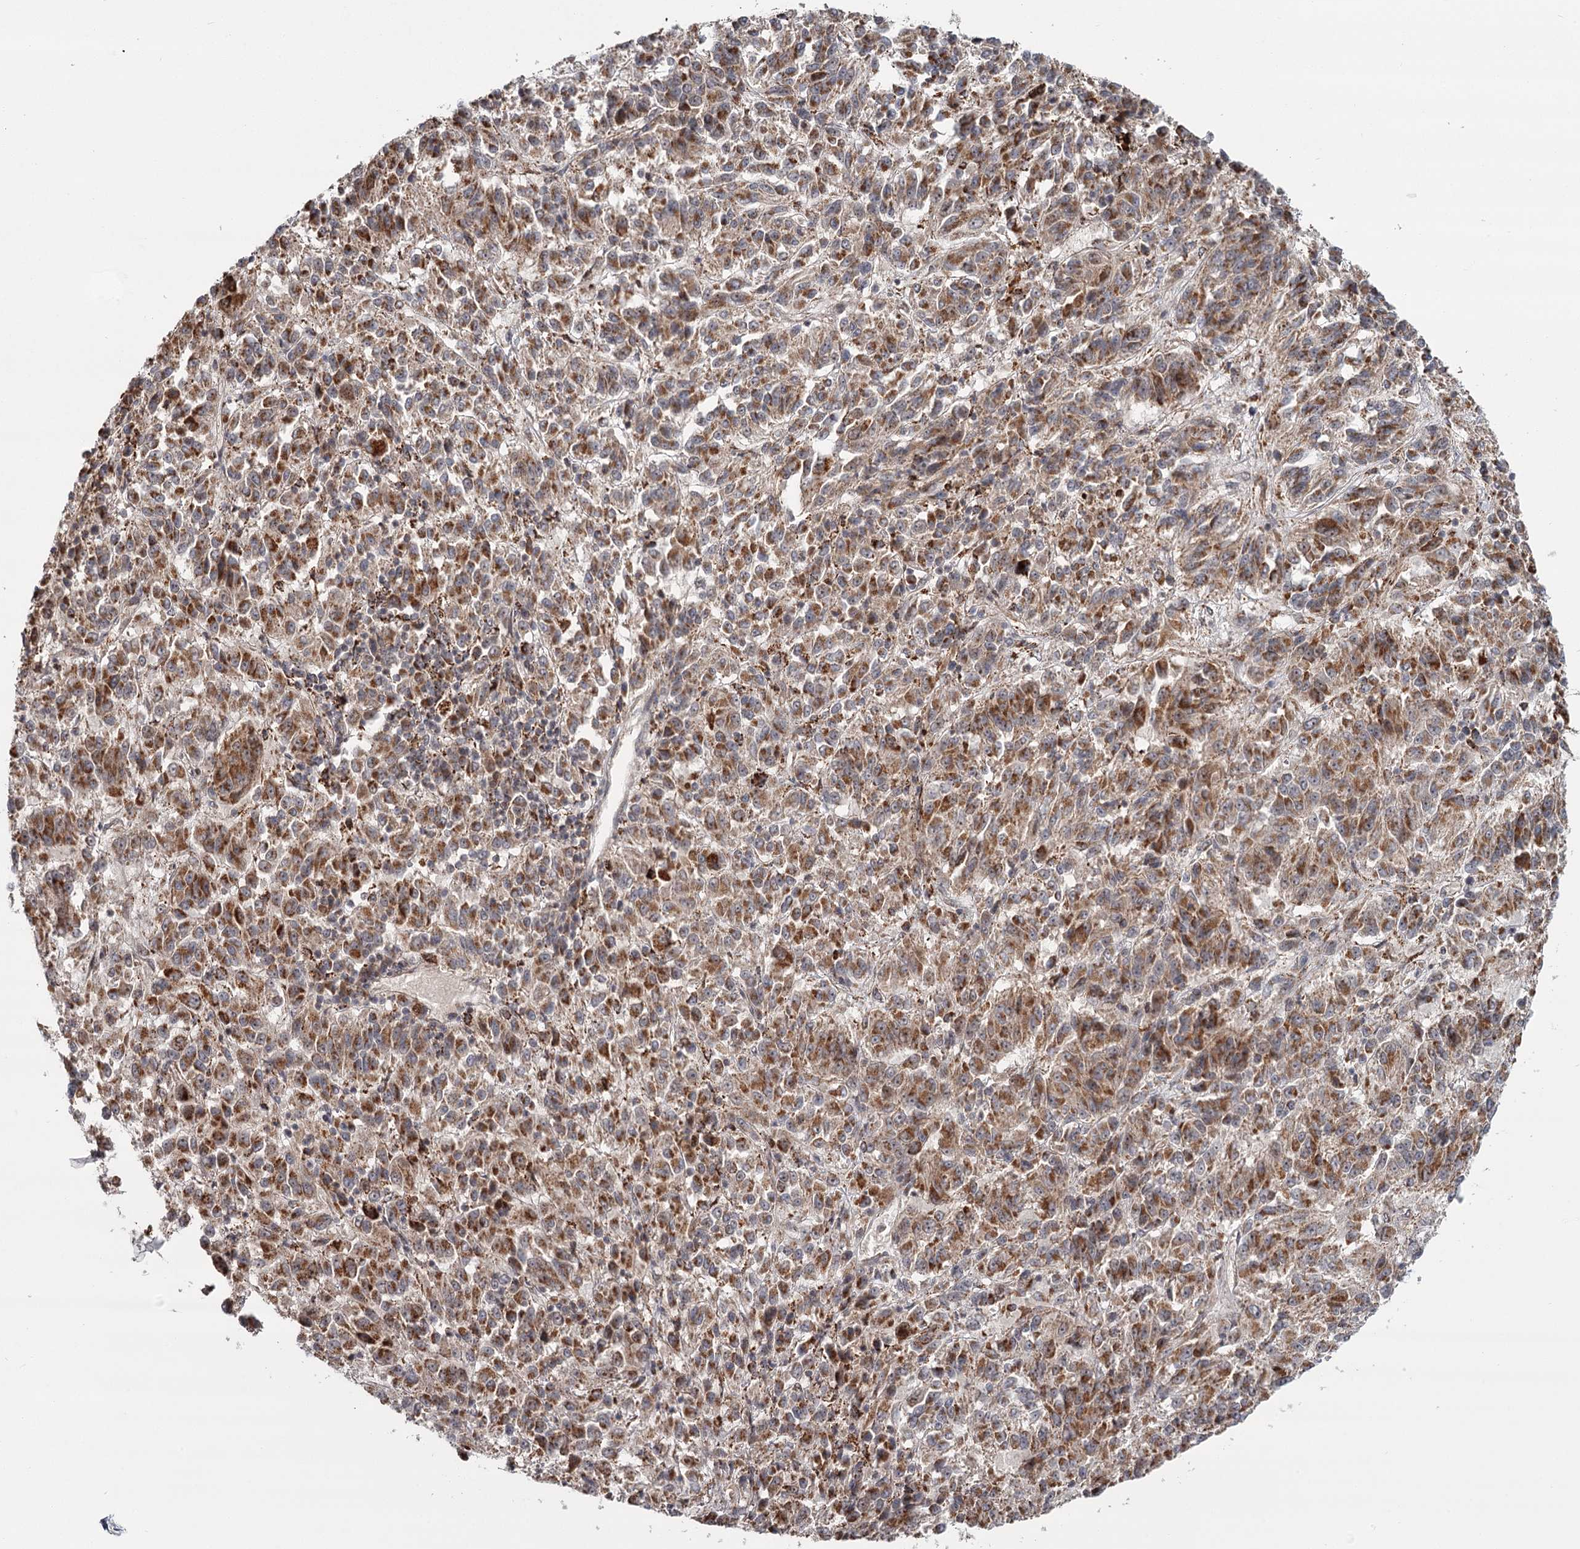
{"staining": {"intensity": "moderate", "quantity": ">75%", "location": "cytoplasmic/membranous"}, "tissue": "melanoma", "cell_type": "Tumor cells", "image_type": "cancer", "snomed": [{"axis": "morphology", "description": "Malignant melanoma, Metastatic site"}, {"axis": "topography", "description": "Lung"}], "caption": "Protein analysis of melanoma tissue exhibits moderate cytoplasmic/membranous positivity in about >75% of tumor cells. (Stains: DAB in brown, nuclei in blue, Microscopy: brightfield microscopy at high magnification).", "gene": "CDC123", "patient": {"sex": "male", "age": 64}}